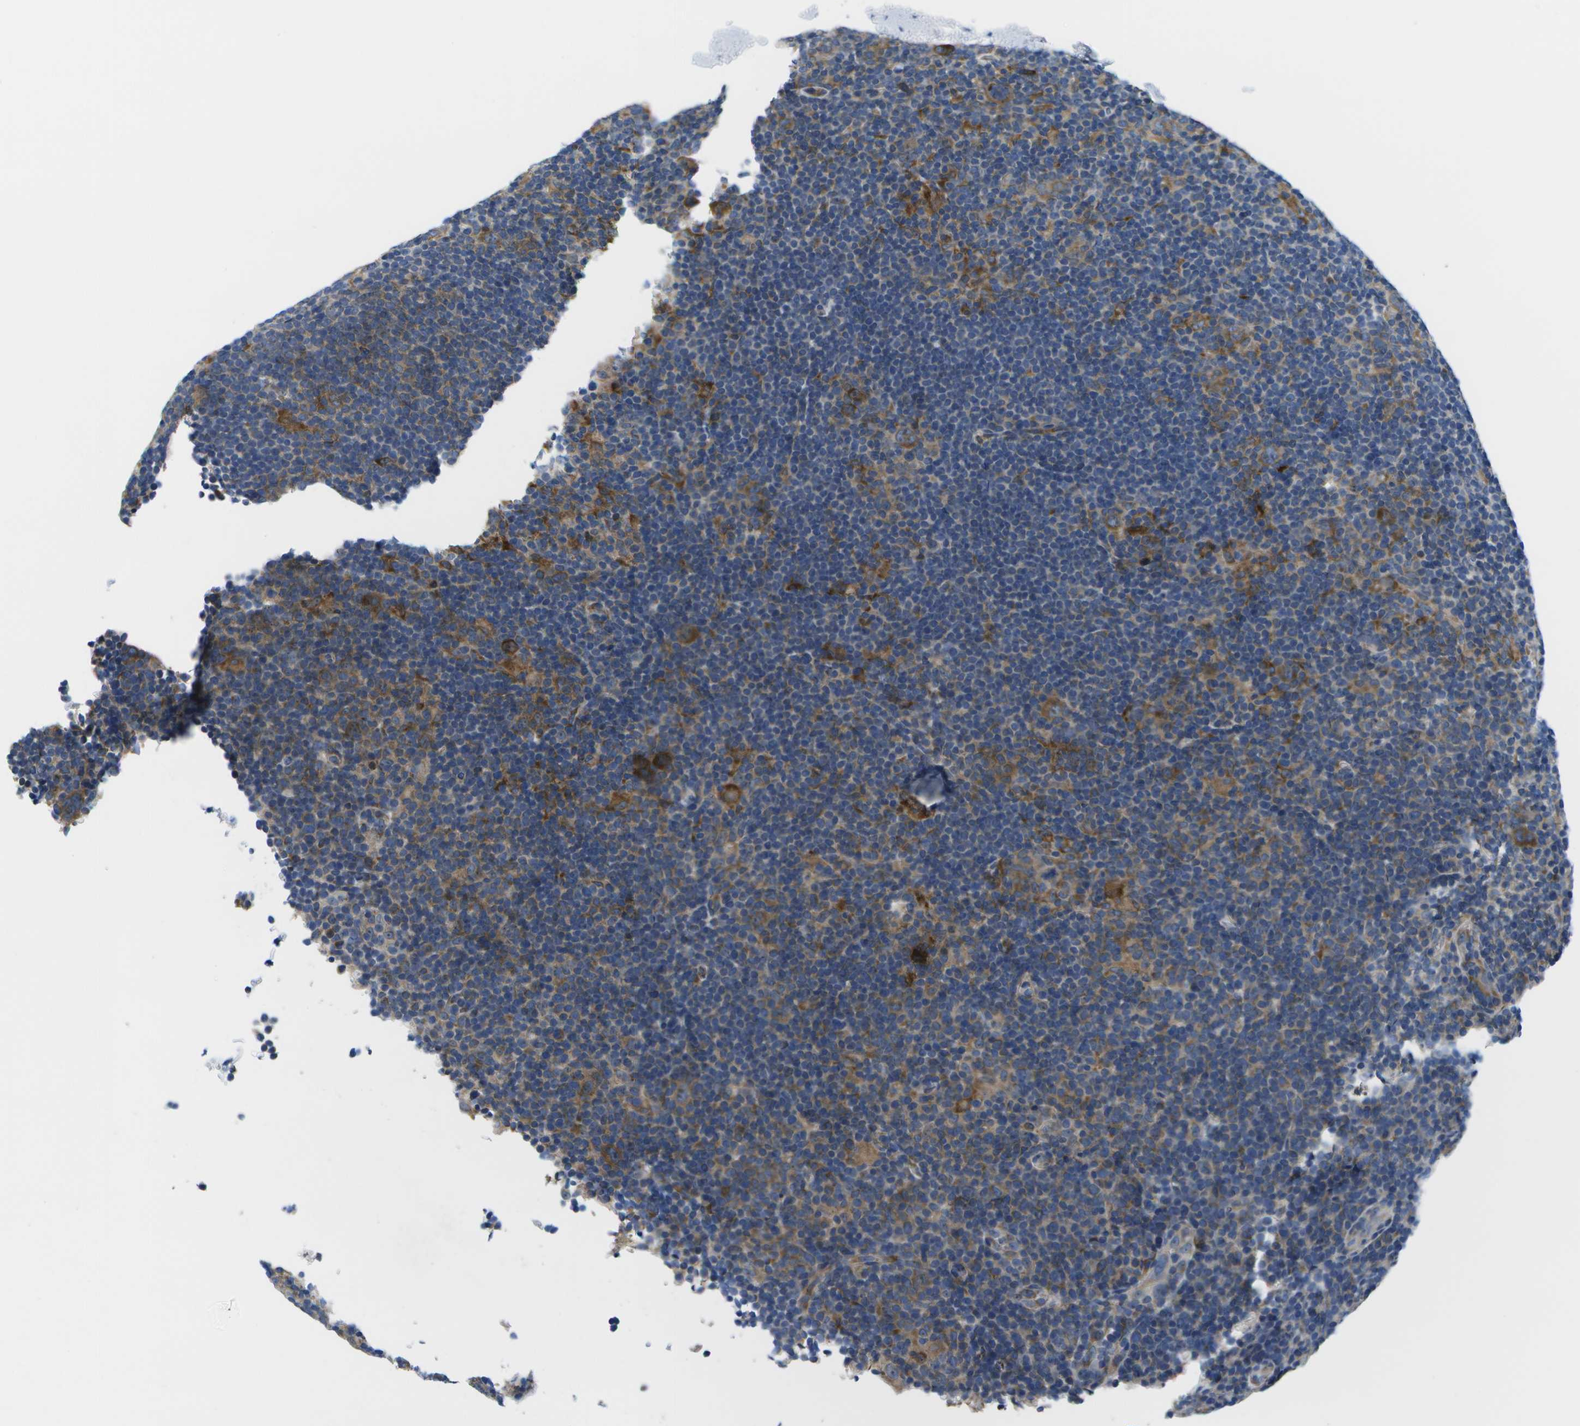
{"staining": {"intensity": "strong", "quantity": "25%-75%", "location": "cytoplasmic/membranous"}, "tissue": "lymphoma", "cell_type": "Tumor cells", "image_type": "cancer", "snomed": [{"axis": "morphology", "description": "Hodgkin's disease, NOS"}, {"axis": "topography", "description": "Lymph node"}], "caption": "DAB (3,3'-diaminobenzidine) immunohistochemical staining of lymphoma exhibits strong cytoplasmic/membranous protein staining in approximately 25%-75% of tumor cells.", "gene": "GDF5", "patient": {"sex": "female", "age": 57}}